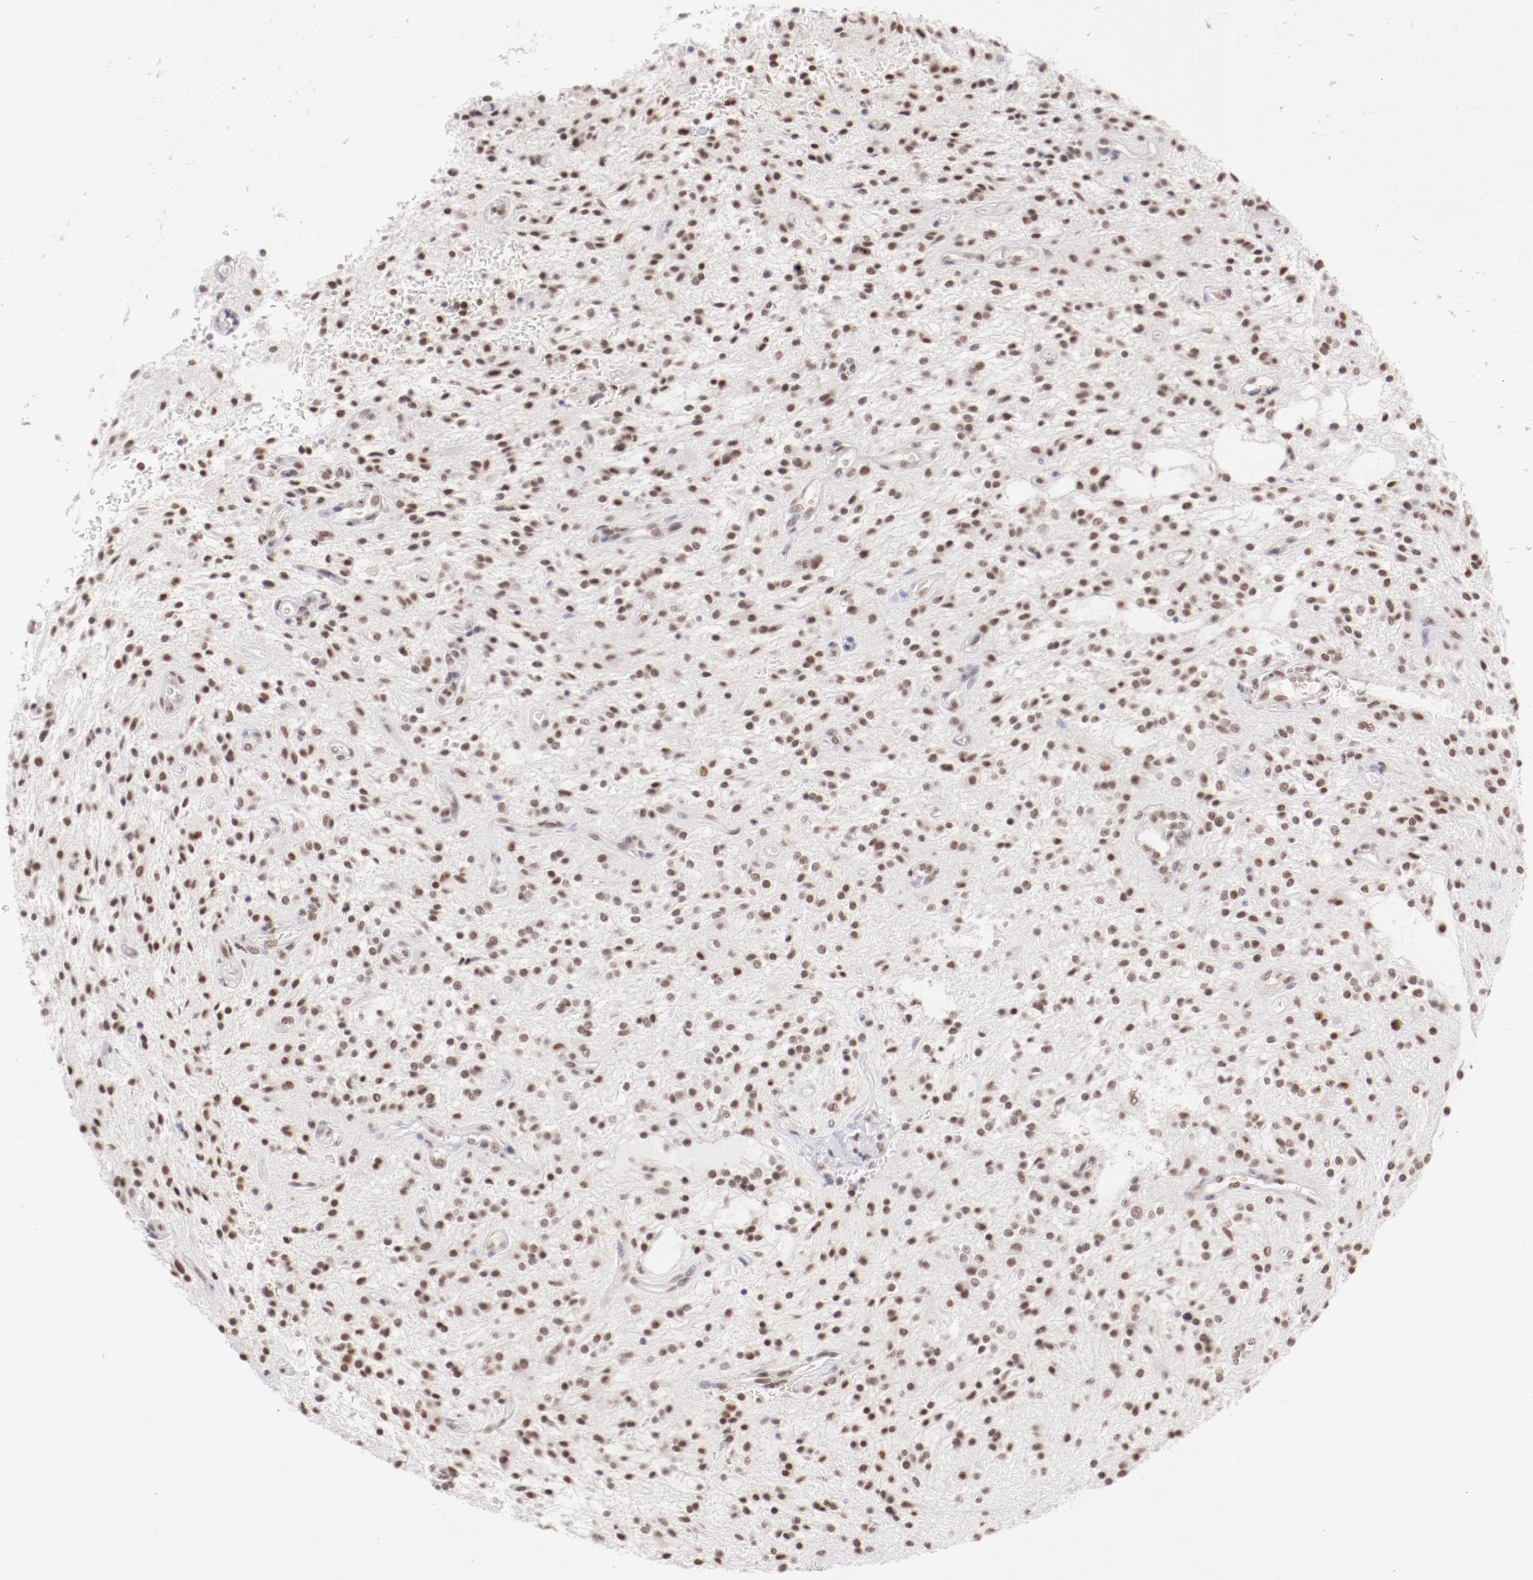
{"staining": {"intensity": "moderate", "quantity": ">75%", "location": "nuclear"}, "tissue": "glioma", "cell_type": "Tumor cells", "image_type": "cancer", "snomed": [{"axis": "morphology", "description": "Glioma, malignant, NOS"}, {"axis": "topography", "description": "Cerebellum"}], "caption": "Moderate nuclear expression is seen in approximately >75% of tumor cells in glioma.", "gene": "TFAP4", "patient": {"sex": "female", "age": 10}}